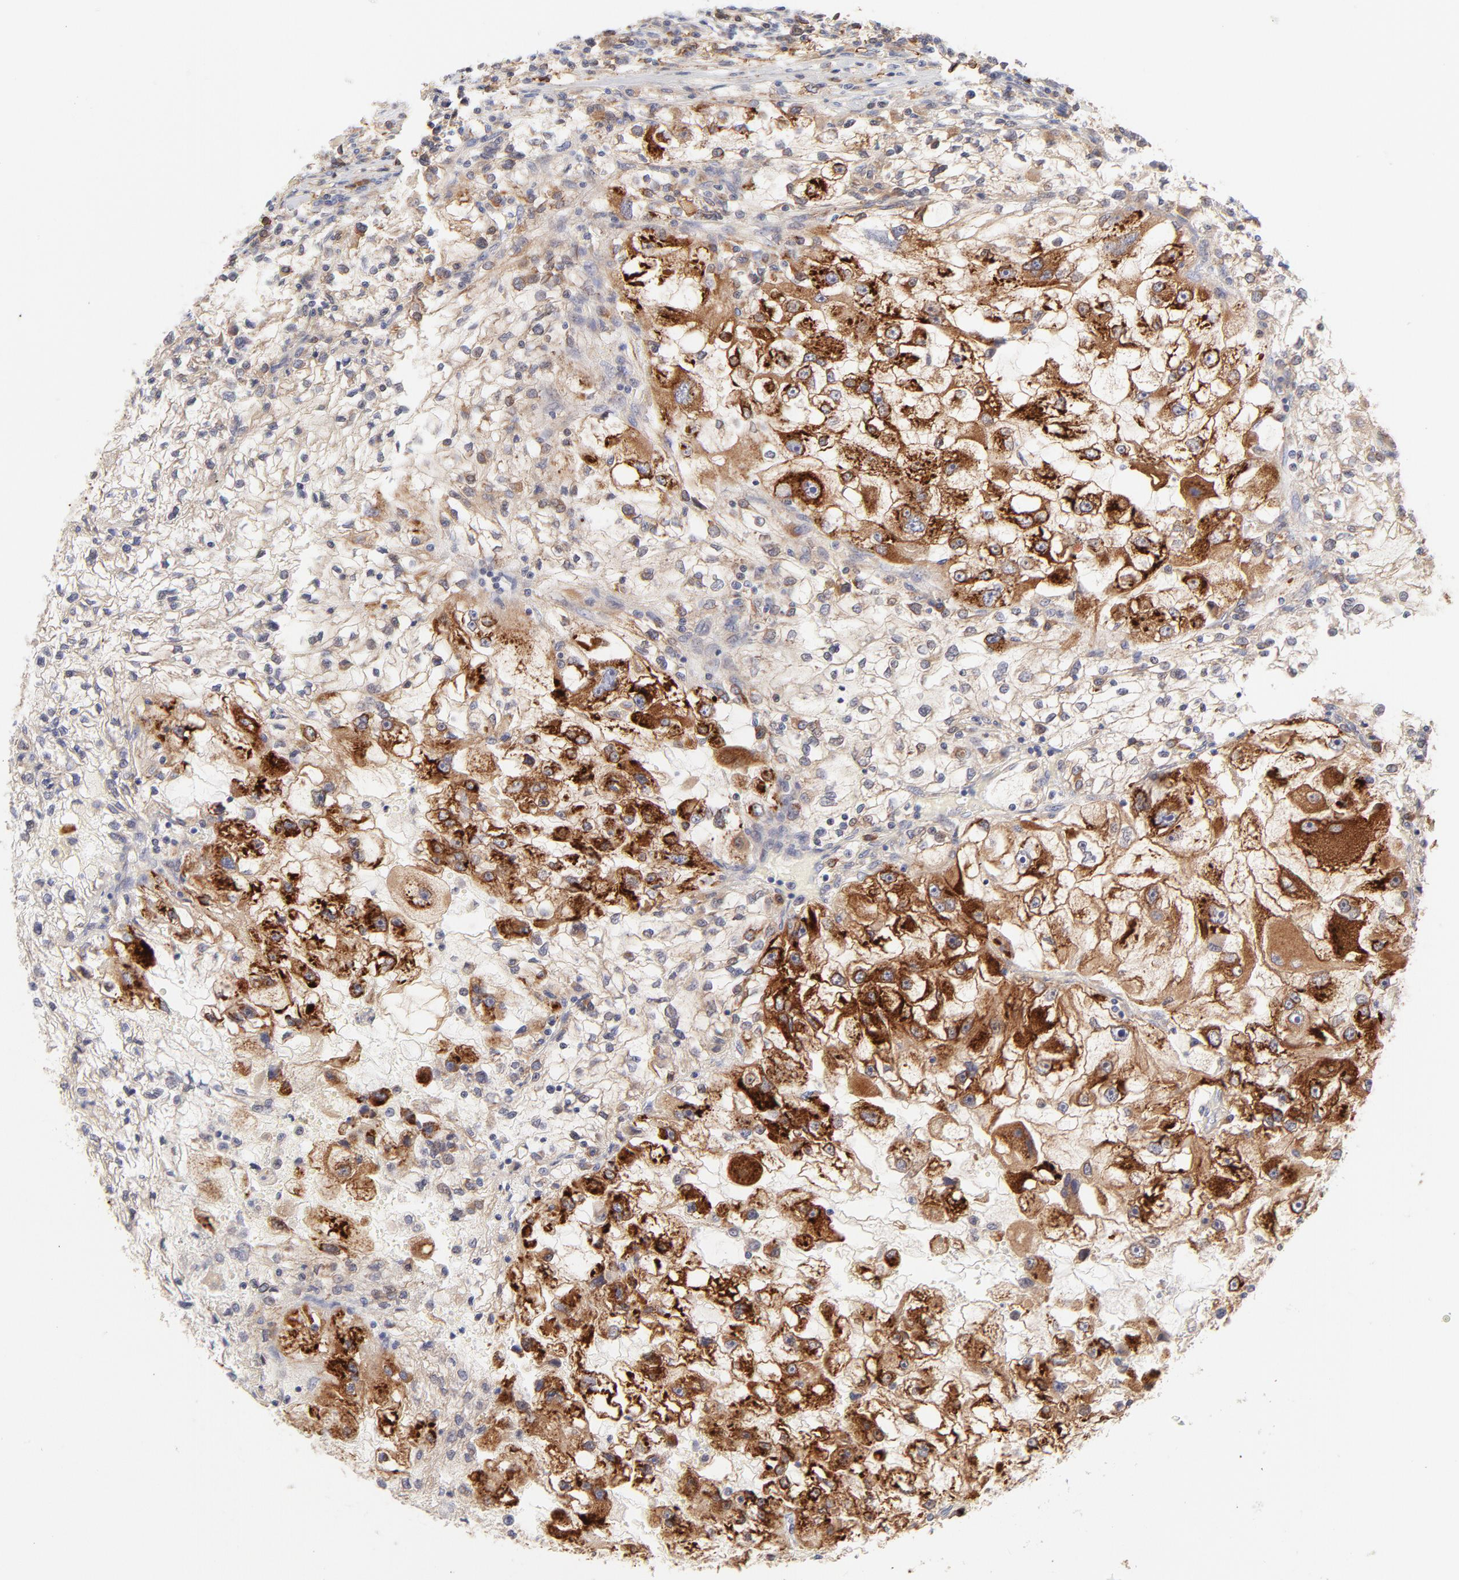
{"staining": {"intensity": "strong", "quantity": ">75%", "location": "cytoplasmic/membranous"}, "tissue": "renal cancer", "cell_type": "Tumor cells", "image_type": "cancer", "snomed": [{"axis": "morphology", "description": "Adenocarcinoma, NOS"}, {"axis": "topography", "description": "Kidney"}], "caption": "Immunohistochemical staining of adenocarcinoma (renal) shows high levels of strong cytoplasmic/membranous protein positivity in approximately >75% of tumor cells.", "gene": "RPS6KA1", "patient": {"sex": "female", "age": 83}}